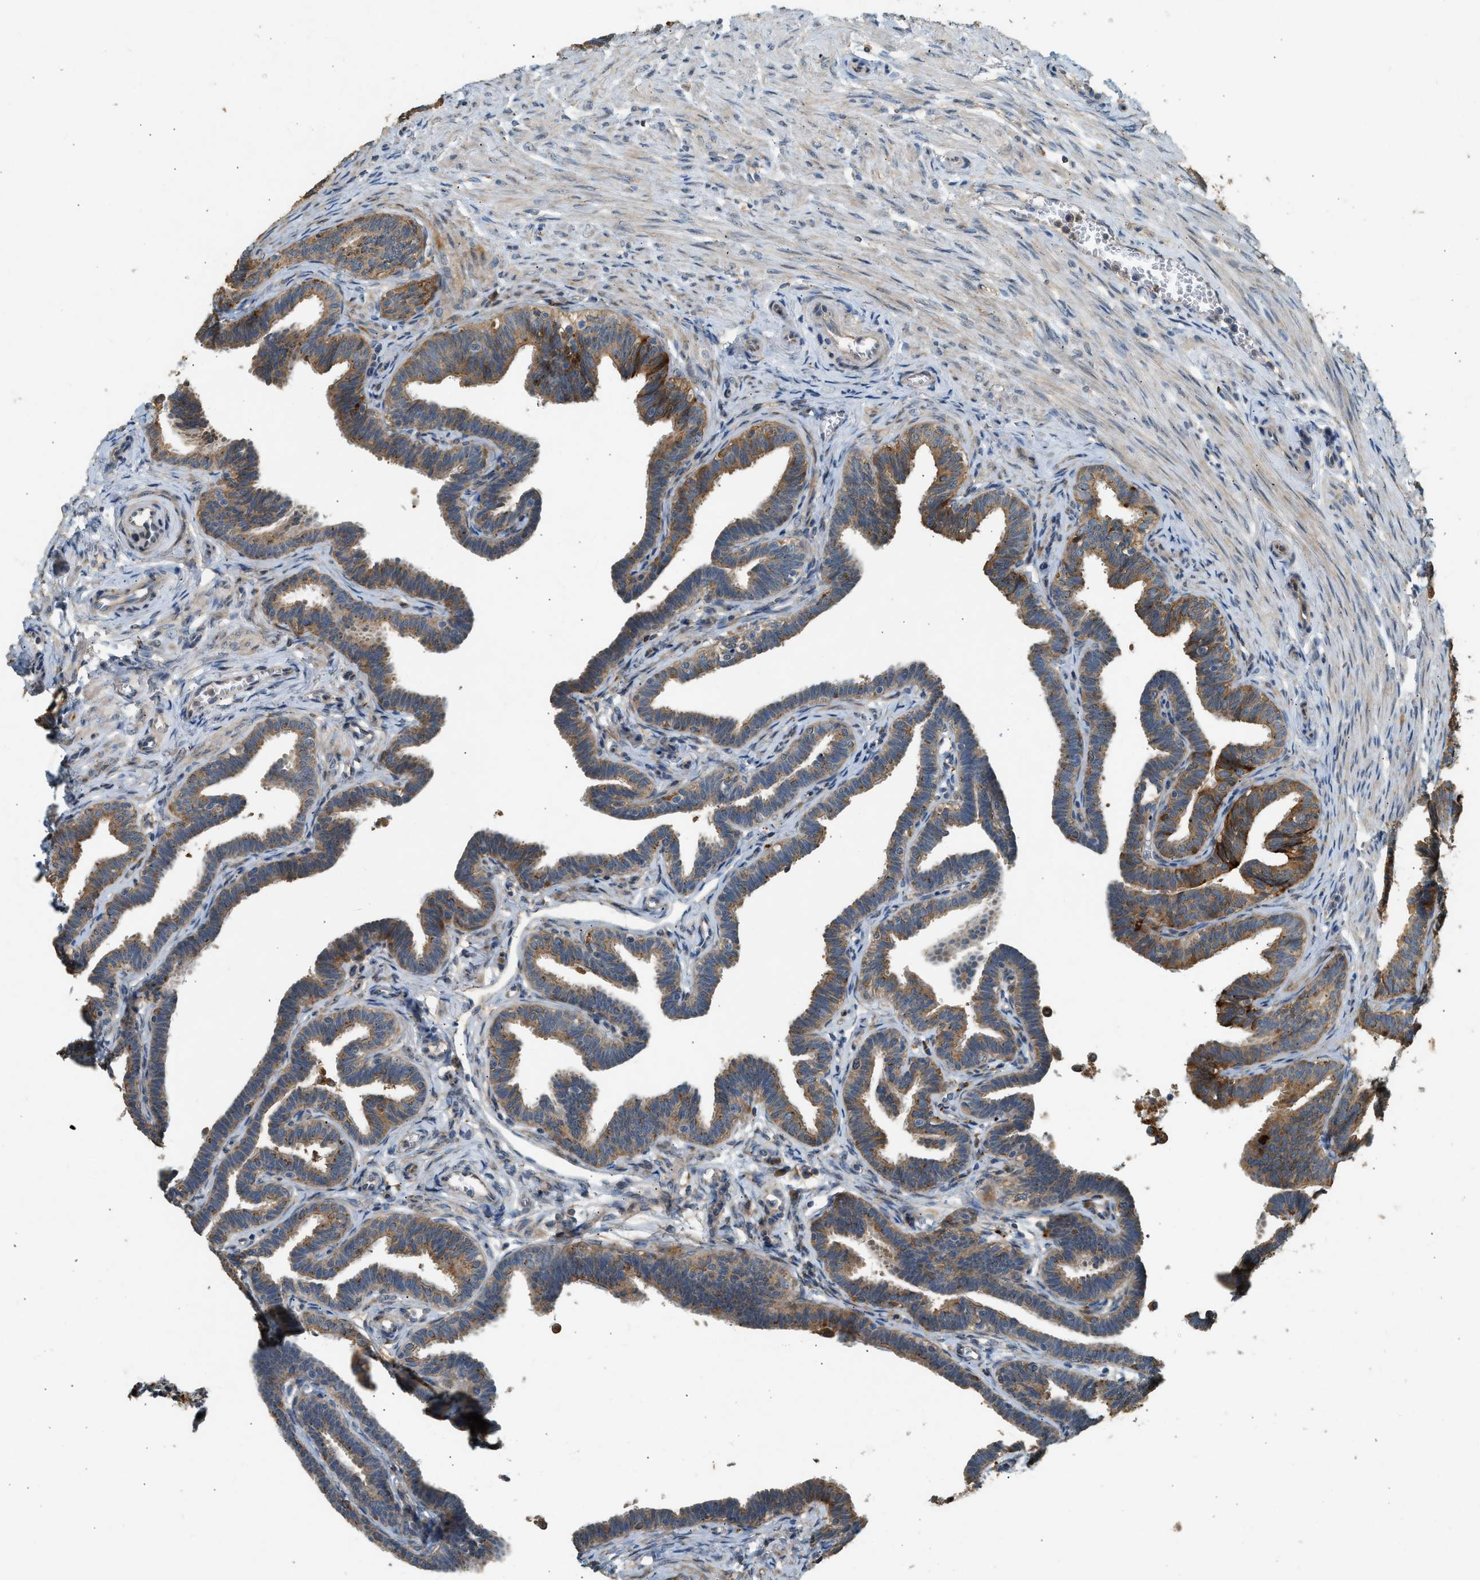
{"staining": {"intensity": "moderate", "quantity": ">75%", "location": "cytoplasmic/membranous"}, "tissue": "fallopian tube", "cell_type": "Glandular cells", "image_type": "normal", "snomed": [{"axis": "morphology", "description": "Normal tissue, NOS"}, {"axis": "topography", "description": "Fallopian tube"}, {"axis": "topography", "description": "Ovary"}], "caption": "Immunohistochemical staining of unremarkable human fallopian tube displays medium levels of moderate cytoplasmic/membranous expression in approximately >75% of glandular cells.", "gene": "CTSB", "patient": {"sex": "female", "age": 23}}